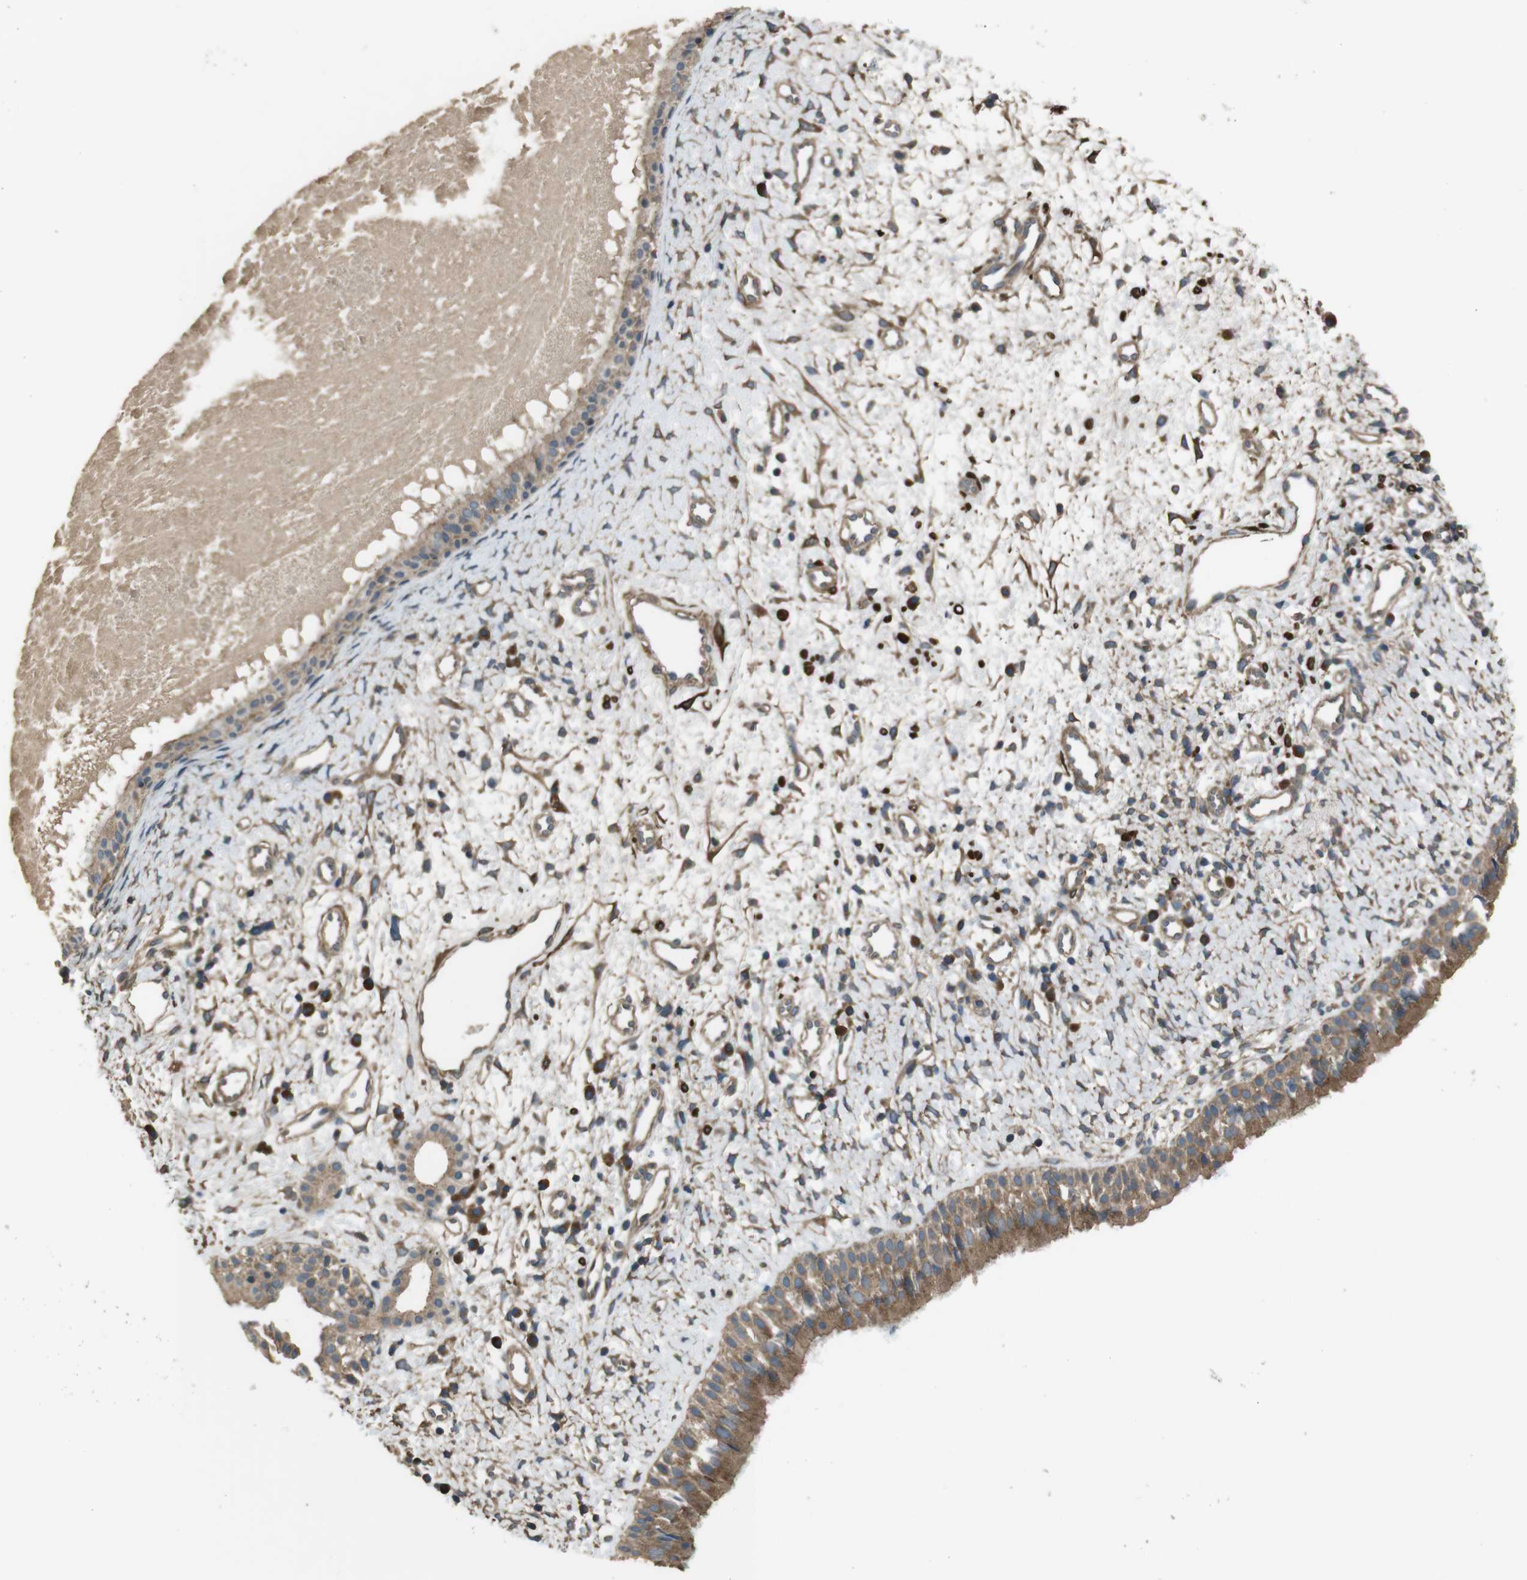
{"staining": {"intensity": "moderate", "quantity": ">75%", "location": "cytoplasmic/membranous"}, "tissue": "nasopharynx", "cell_type": "Respiratory epithelial cells", "image_type": "normal", "snomed": [{"axis": "morphology", "description": "Normal tissue, NOS"}, {"axis": "topography", "description": "Nasopharynx"}], "caption": "Human nasopharynx stained with a brown dye shows moderate cytoplasmic/membranous positive staining in approximately >75% of respiratory epithelial cells.", "gene": "FUT2", "patient": {"sex": "male", "age": 22}}